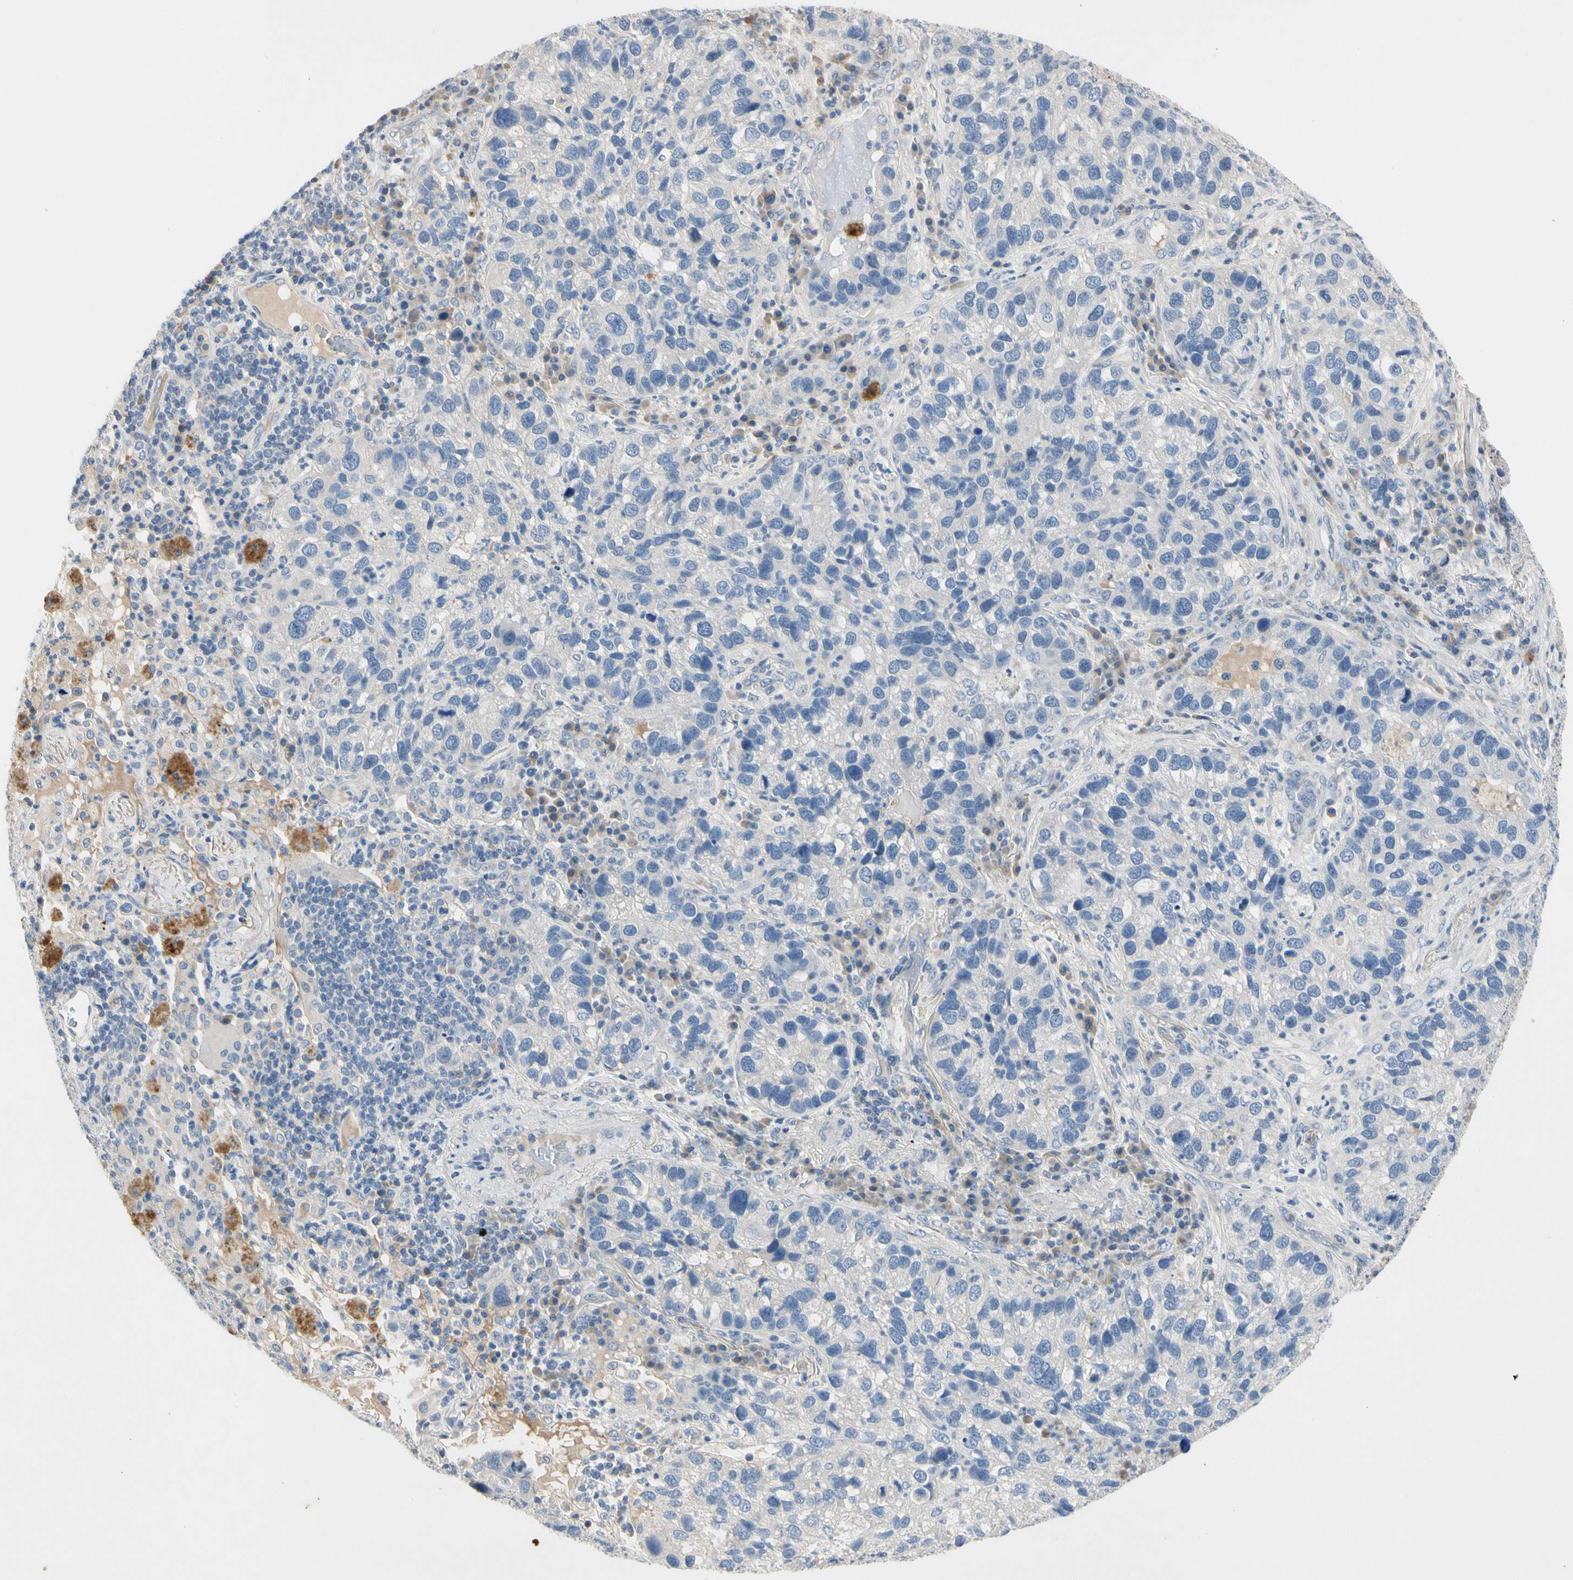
{"staining": {"intensity": "negative", "quantity": "none", "location": "none"}, "tissue": "lung cancer", "cell_type": "Tumor cells", "image_type": "cancer", "snomed": [{"axis": "morphology", "description": "Normal tissue, NOS"}, {"axis": "morphology", "description": "Adenocarcinoma, NOS"}, {"axis": "topography", "description": "Bronchus"}, {"axis": "topography", "description": "Lung"}], "caption": "The photomicrograph reveals no staining of tumor cells in lung adenocarcinoma.", "gene": "GAS6", "patient": {"sex": "male", "age": 54}}